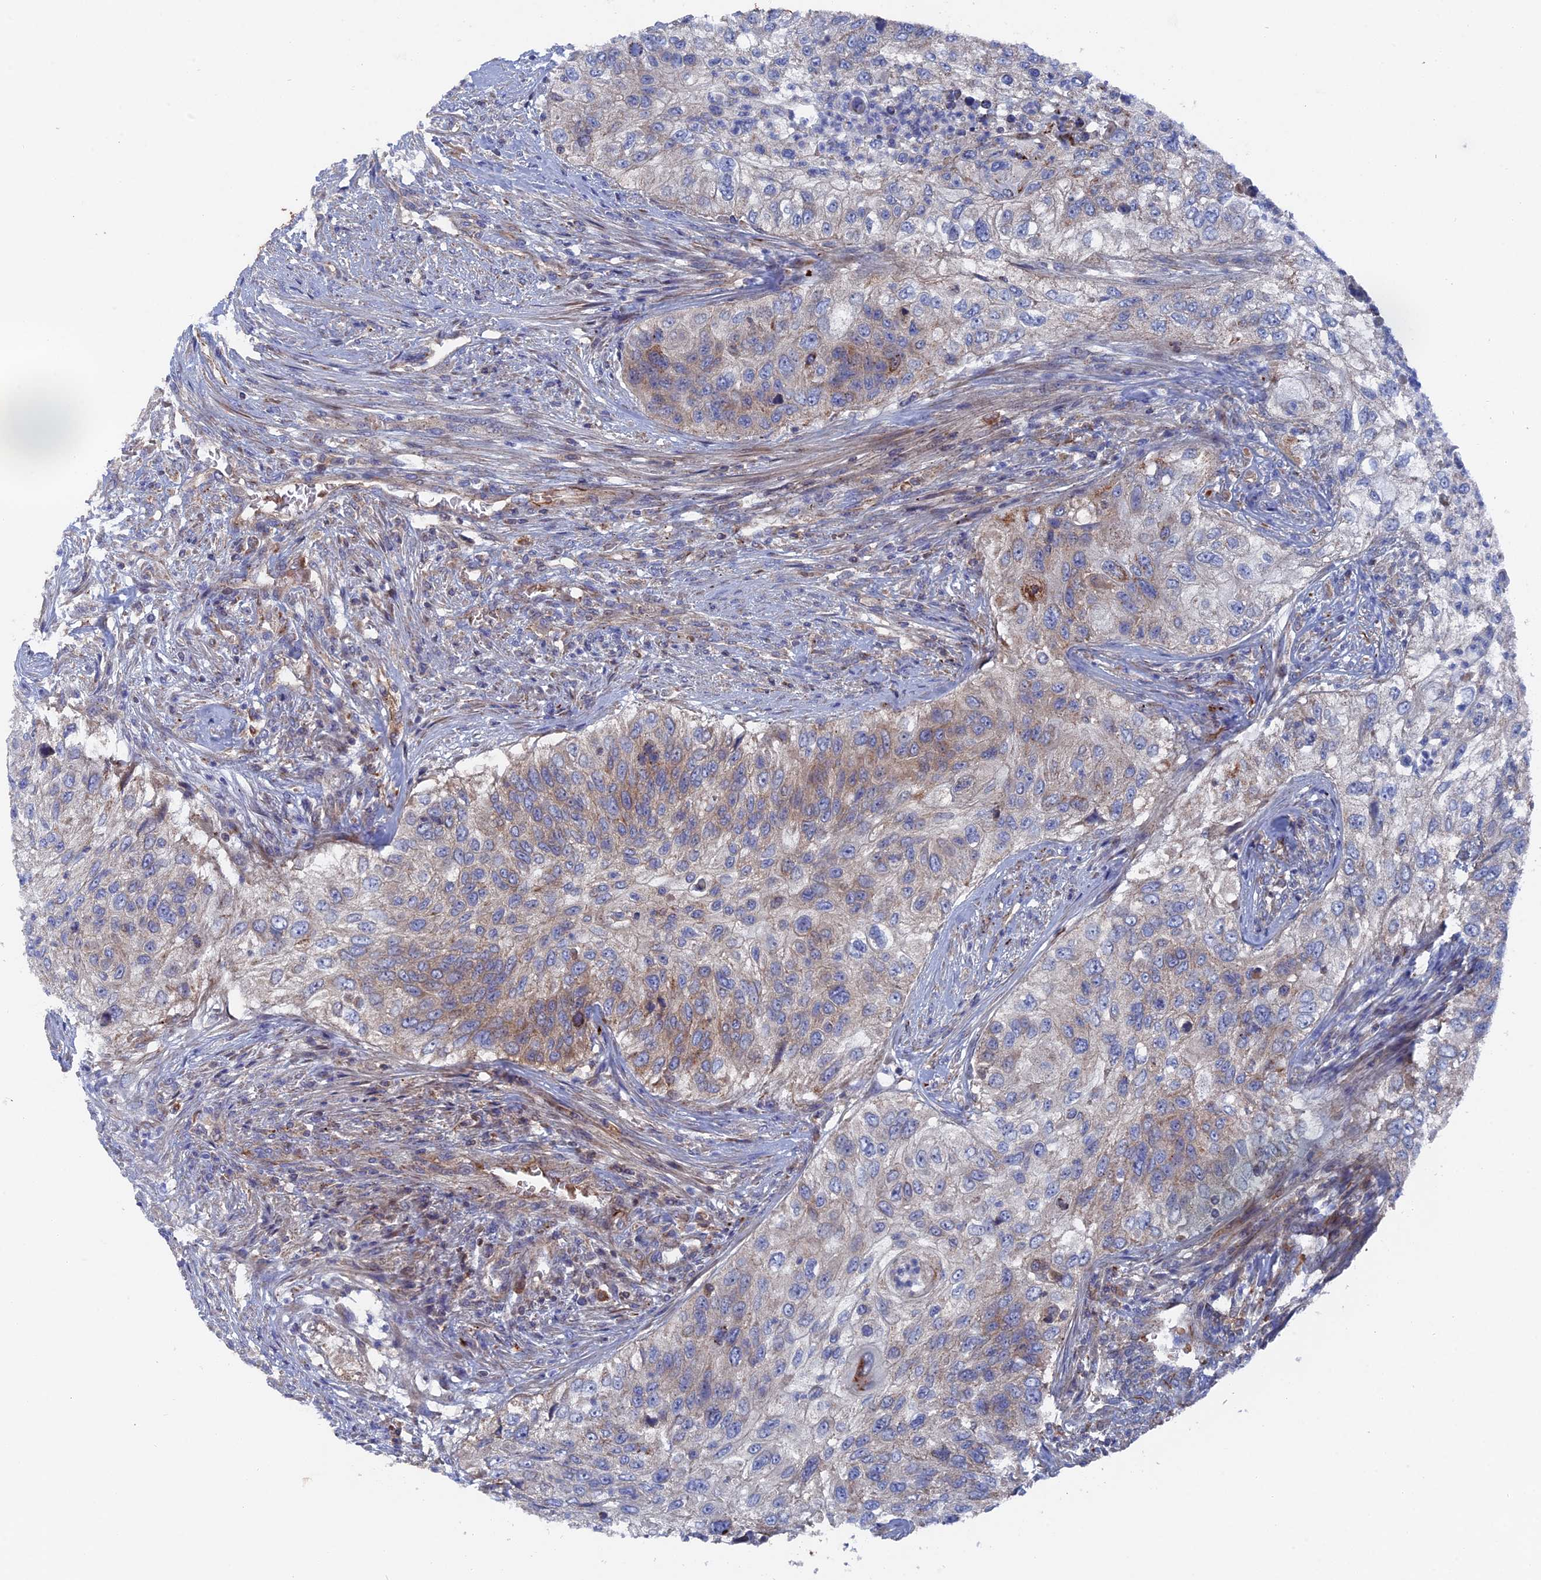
{"staining": {"intensity": "weak", "quantity": "25%-75%", "location": "cytoplasmic/membranous"}, "tissue": "urothelial cancer", "cell_type": "Tumor cells", "image_type": "cancer", "snomed": [{"axis": "morphology", "description": "Urothelial carcinoma, High grade"}, {"axis": "topography", "description": "Urinary bladder"}], "caption": "A histopathology image showing weak cytoplasmic/membranous positivity in approximately 25%-75% of tumor cells in urothelial cancer, as visualized by brown immunohistochemical staining.", "gene": "SMG9", "patient": {"sex": "female", "age": 60}}